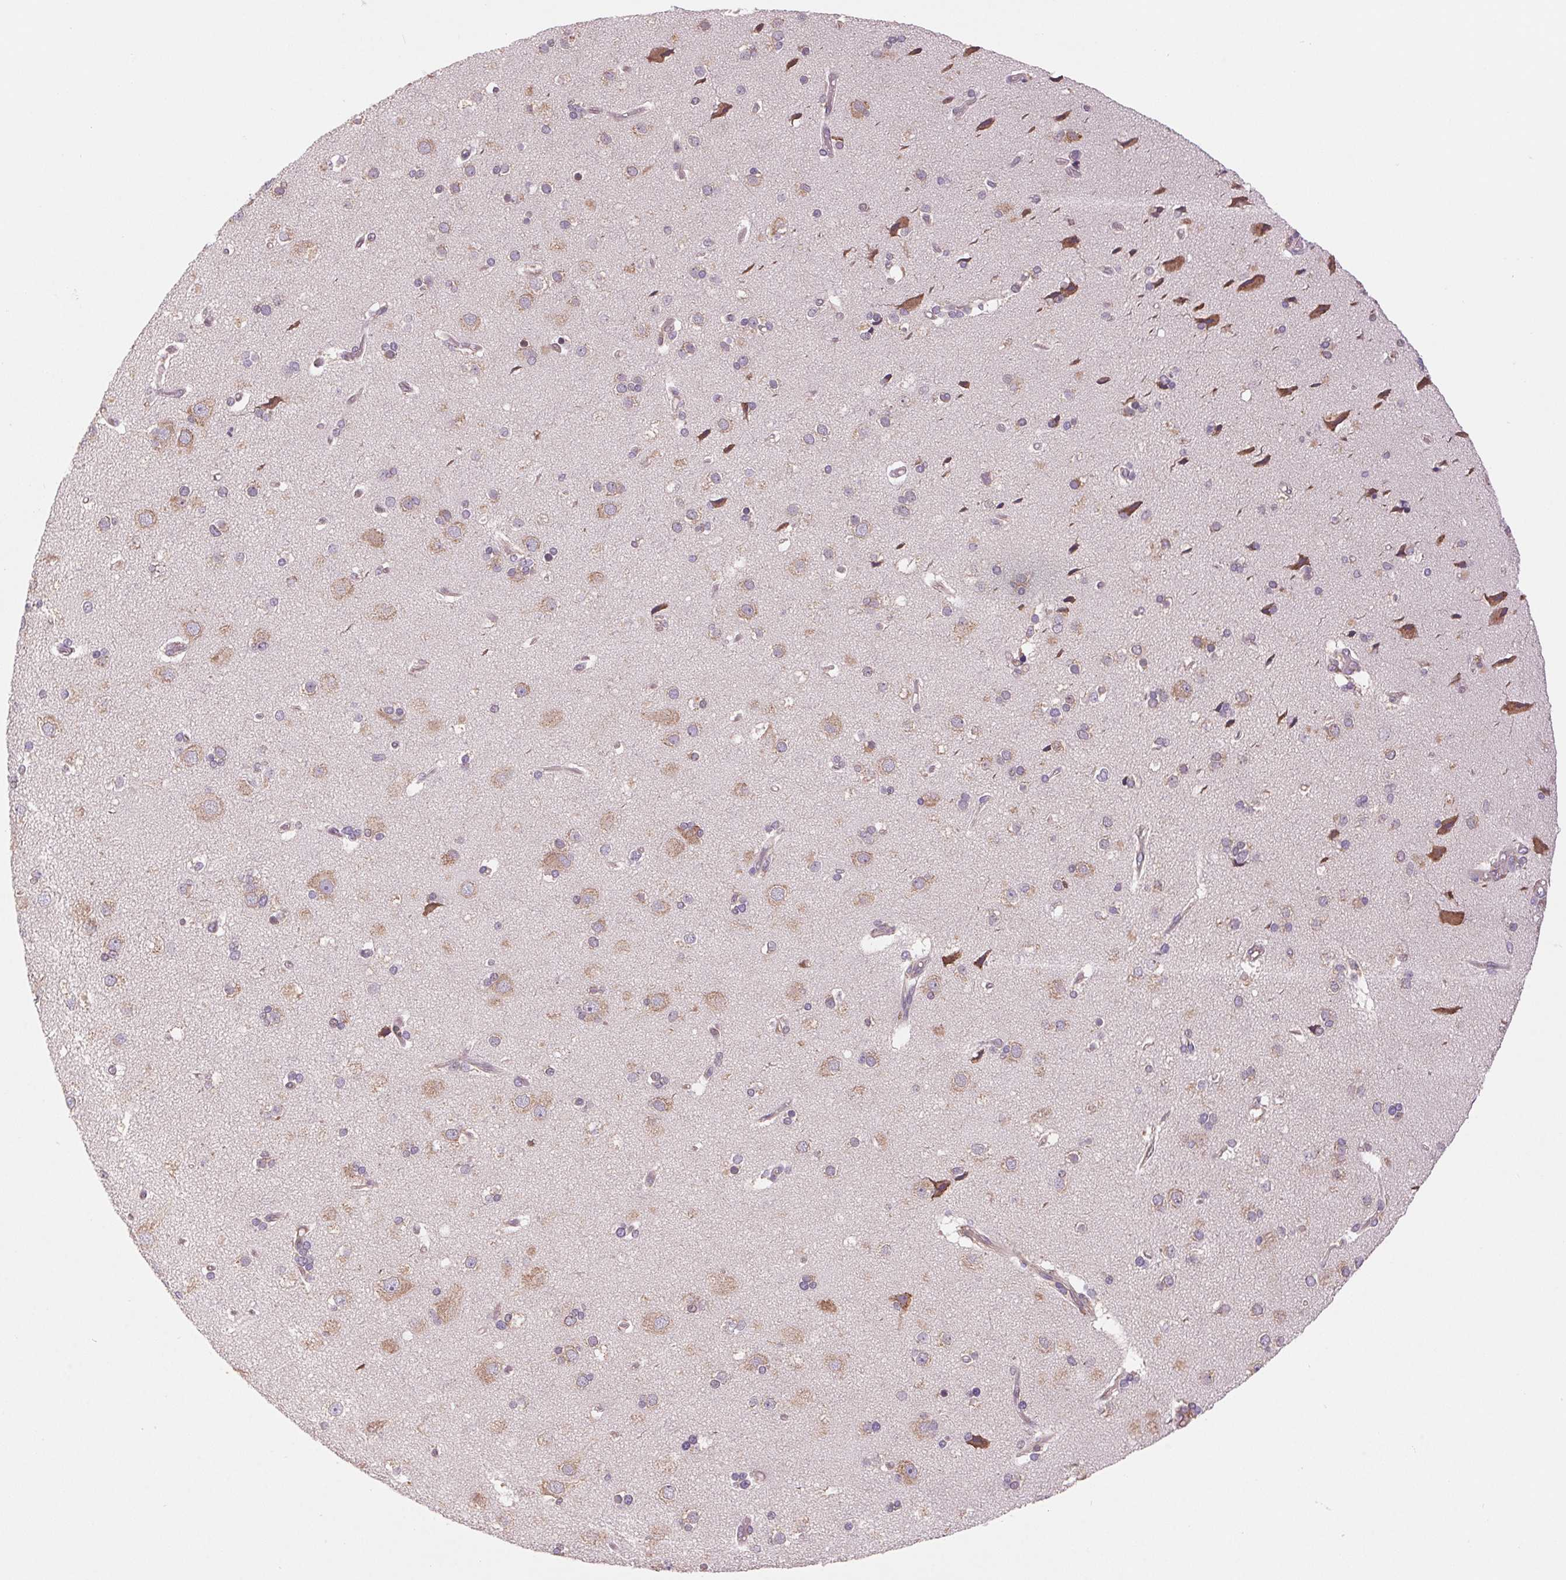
{"staining": {"intensity": "weak", "quantity": "25%-75%", "location": "cytoplasmic/membranous"}, "tissue": "cerebral cortex", "cell_type": "Endothelial cells", "image_type": "normal", "snomed": [{"axis": "morphology", "description": "Normal tissue, NOS"}, {"axis": "morphology", "description": "Glioma, malignant, High grade"}, {"axis": "topography", "description": "Cerebral cortex"}], "caption": "Weak cytoplasmic/membranous expression is identified in approximately 25%-75% of endothelial cells in normal cerebral cortex. (DAB (3,3'-diaminobenzidine) IHC with brightfield microscopy, high magnification).", "gene": "KLHL20", "patient": {"sex": "male", "age": 71}}